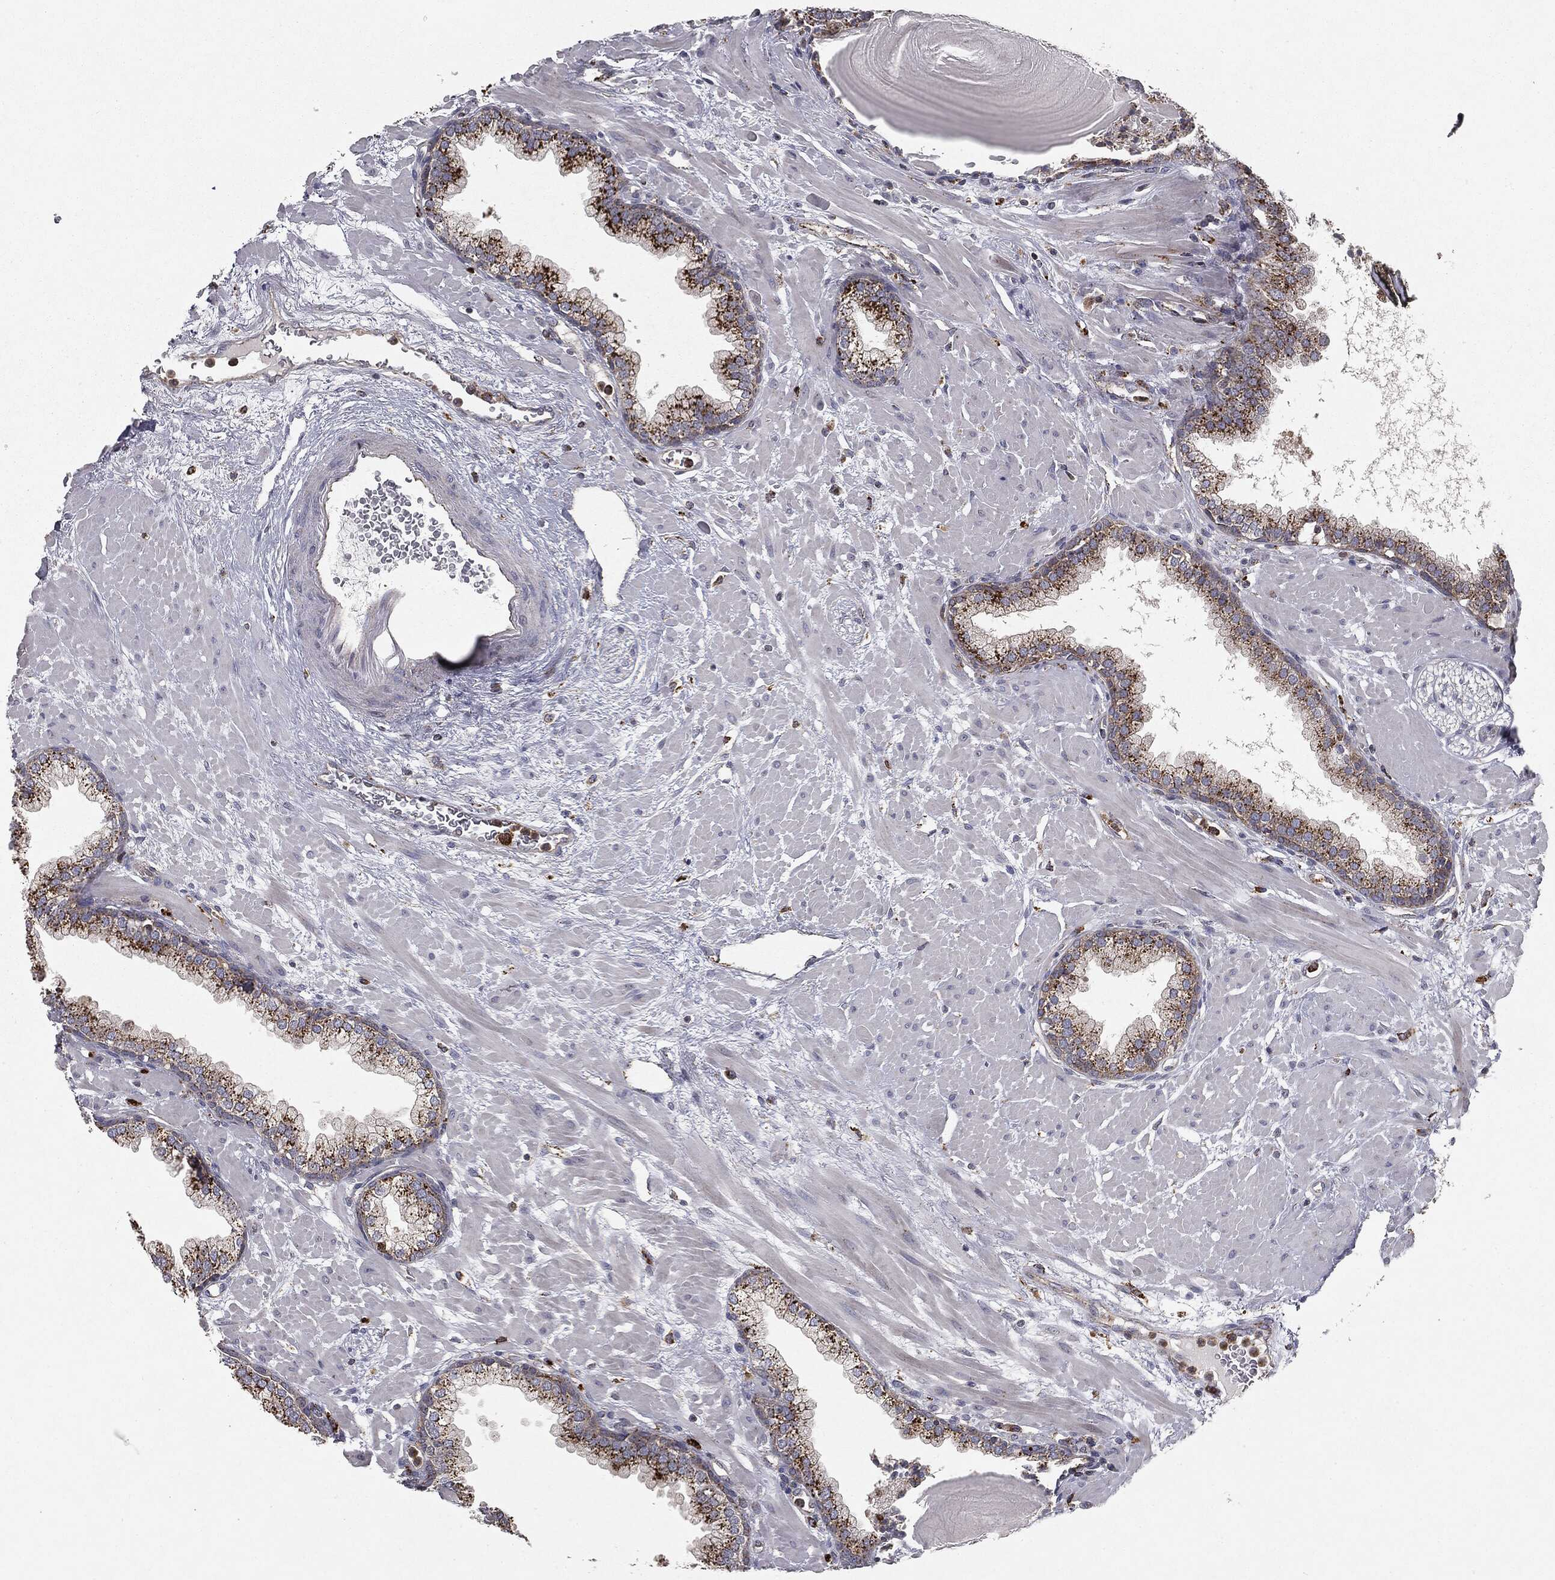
{"staining": {"intensity": "strong", "quantity": ">75%", "location": "cytoplasmic/membranous"}, "tissue": "prostate", "cell_type": "Glandular cells", "image_type": "normal", "snomed": [{"axis": "morphology", "description": "Normal tissue, NOS"}, {"axis": "topography", "description": "Prostate"}], "caption": "Prostate stained with immunohistochemistry (IHC) exhibits strong cytoplasmic/membranous staining in approximately >75% of glandular cells.", "gene": "CTSA", "patient": {"sex": "male", "age": 63}}